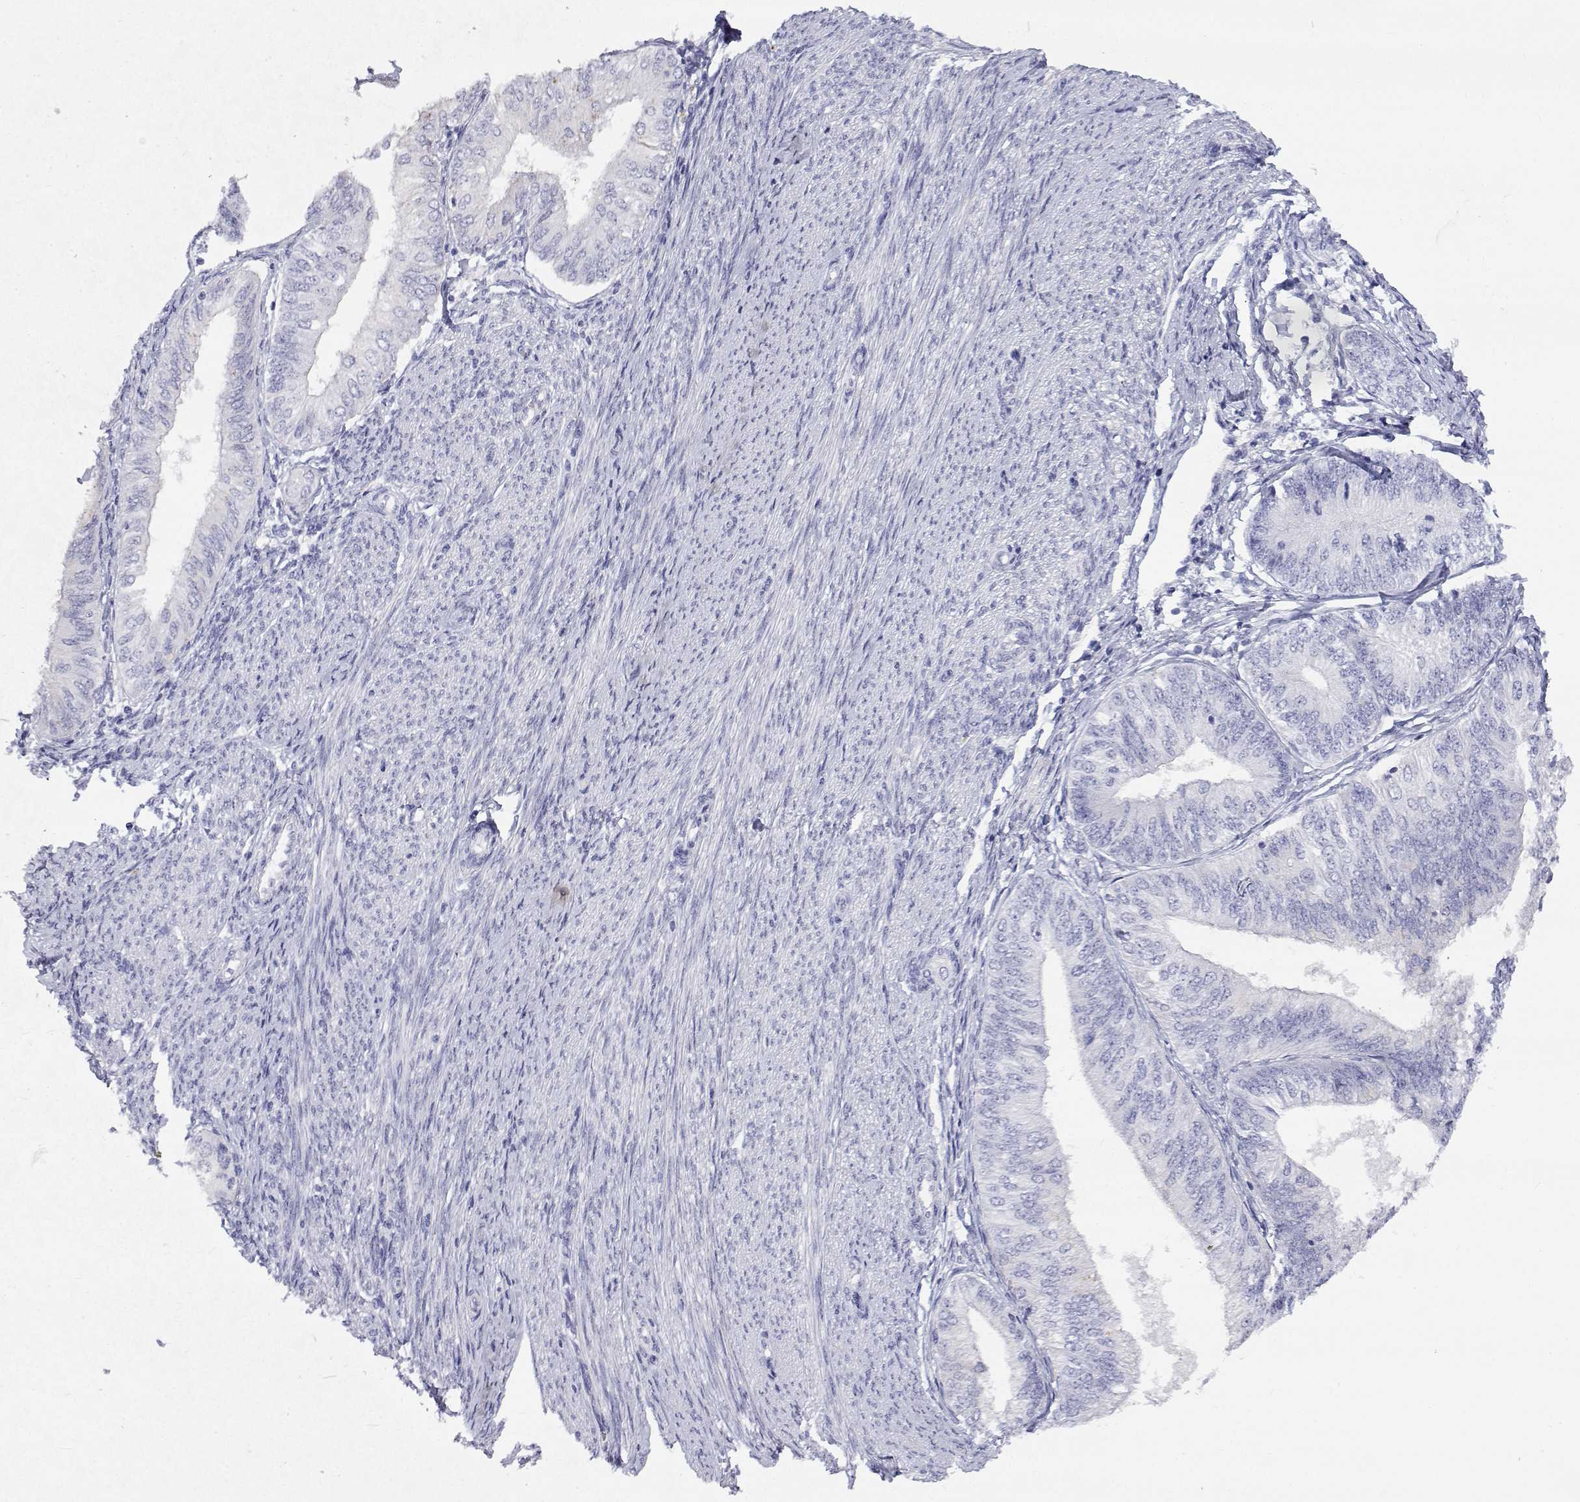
{"staining": {"intensity": "negative", "quantity": "none", "location": "none"}, "tissue": "endometrial cancer", "cell_type": "Tumor cells", "image_type": "cancer", "snomed": [{"axis": "morphology", "description": "Adenocarcinoma, NOS"}, {"axis": "topography", "description": "Endometrium"}], "caption": "The photomicrograph demonstrates no staining of tumor cells in adenocarcinoma (endometrial). (DAB immunohistochemistry with hematoxylin counter stain).", "gene": "NCR2", "patient": {"sex": "female", "age": 58}}